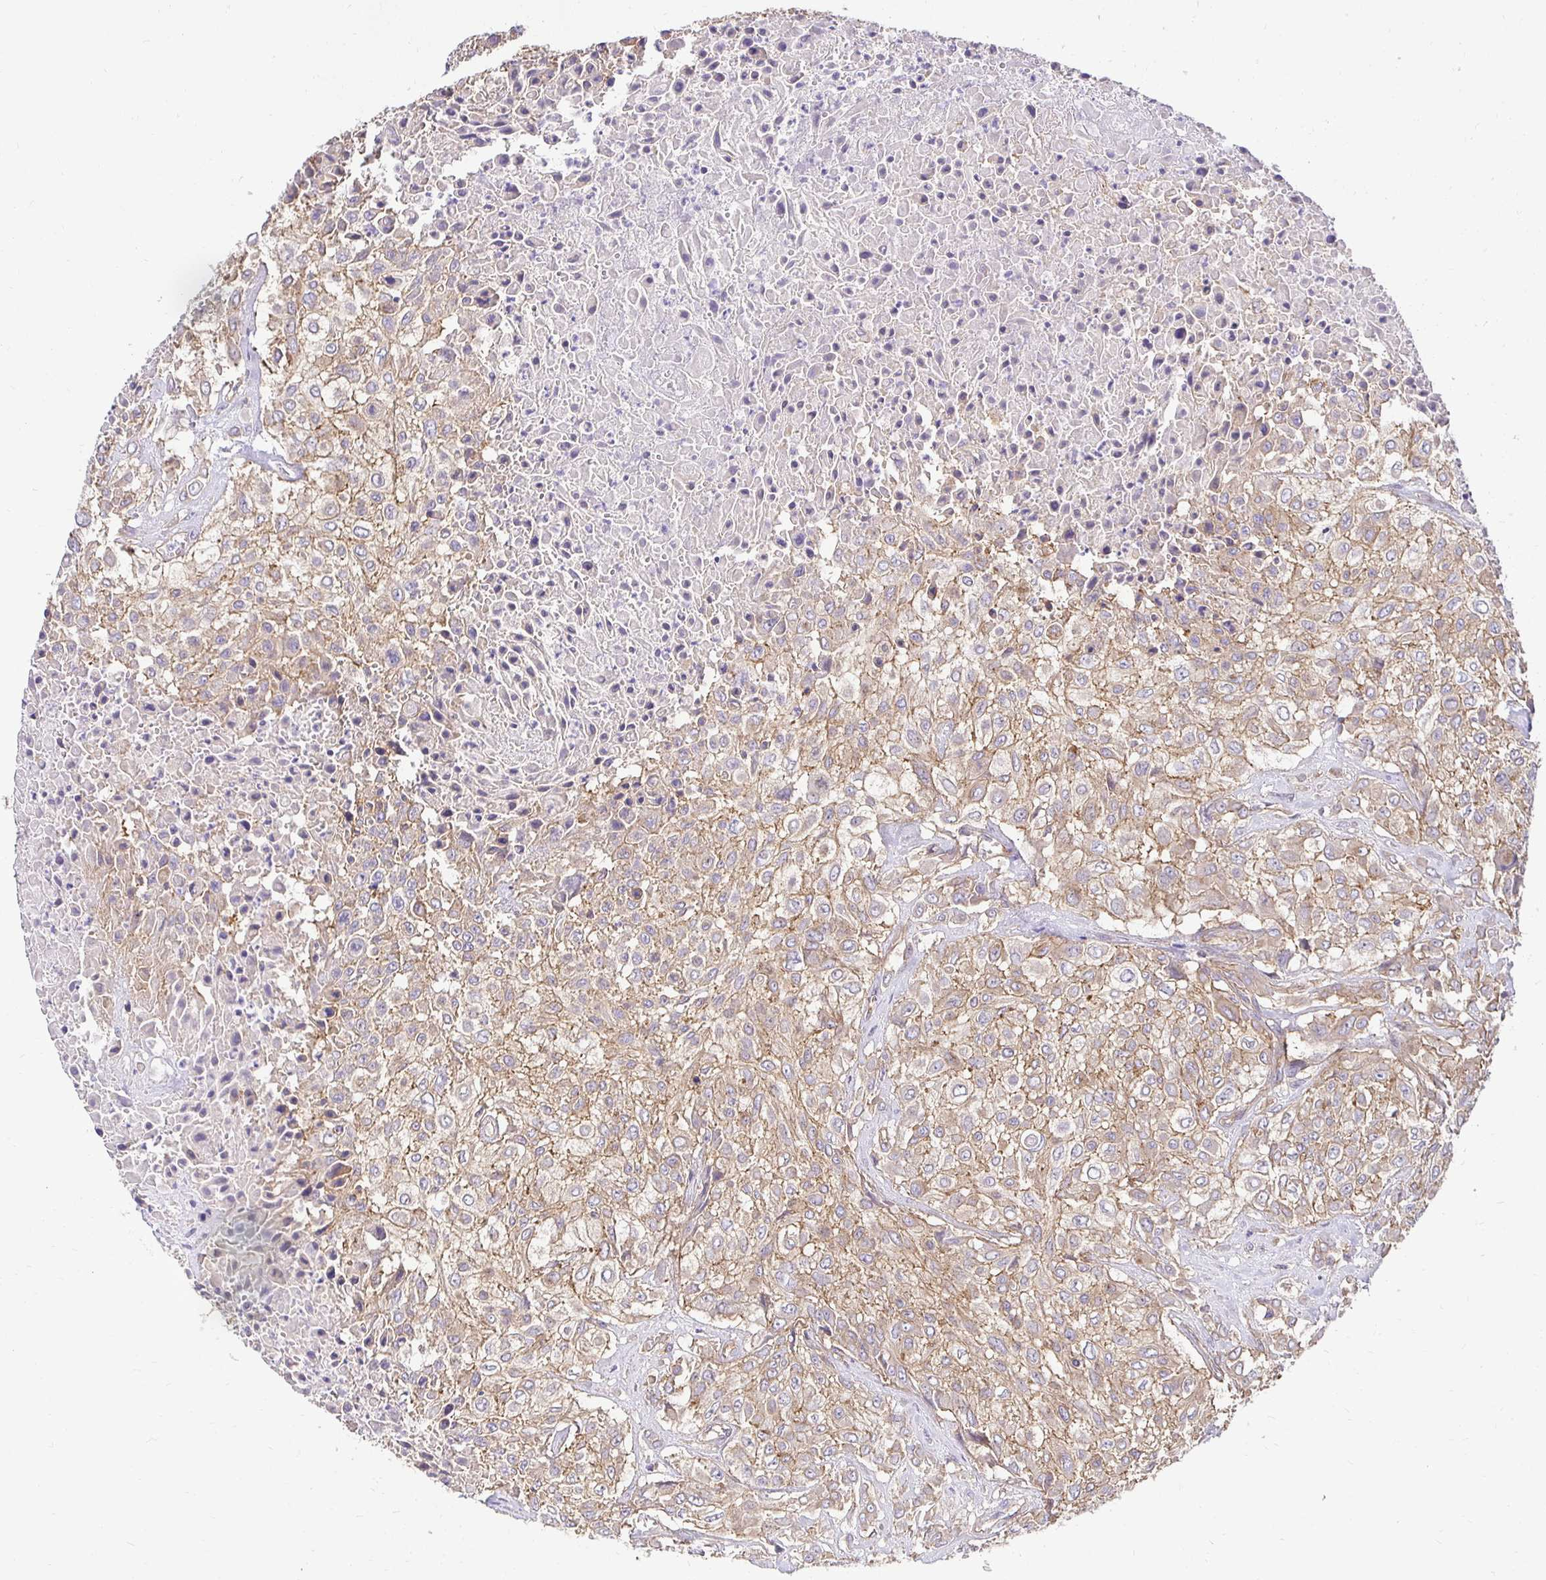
{"staining": {"intensity": "weak", "quantity": ">75%", "location": "cytoplasmic/membranous"}, "tissue": "urothelial cancer", "cell_type": "Tumor cells", "image_type": "cancer", "snomed": [{"axis": "morphology", "description": "Urothelial carcinoma, High grade"}, {"axis": "topography", "description": "Urinary bladder"}], "caption": "The micrograph reveals immunohistochemical staining of urothelial carcinoma (high-grade). There is weak cytoplasmic/membranous staining is appreciated in about >75% of tumor cells.", "gene": "SLC9A1", "patient": {"sex": "male", "age": 57}}